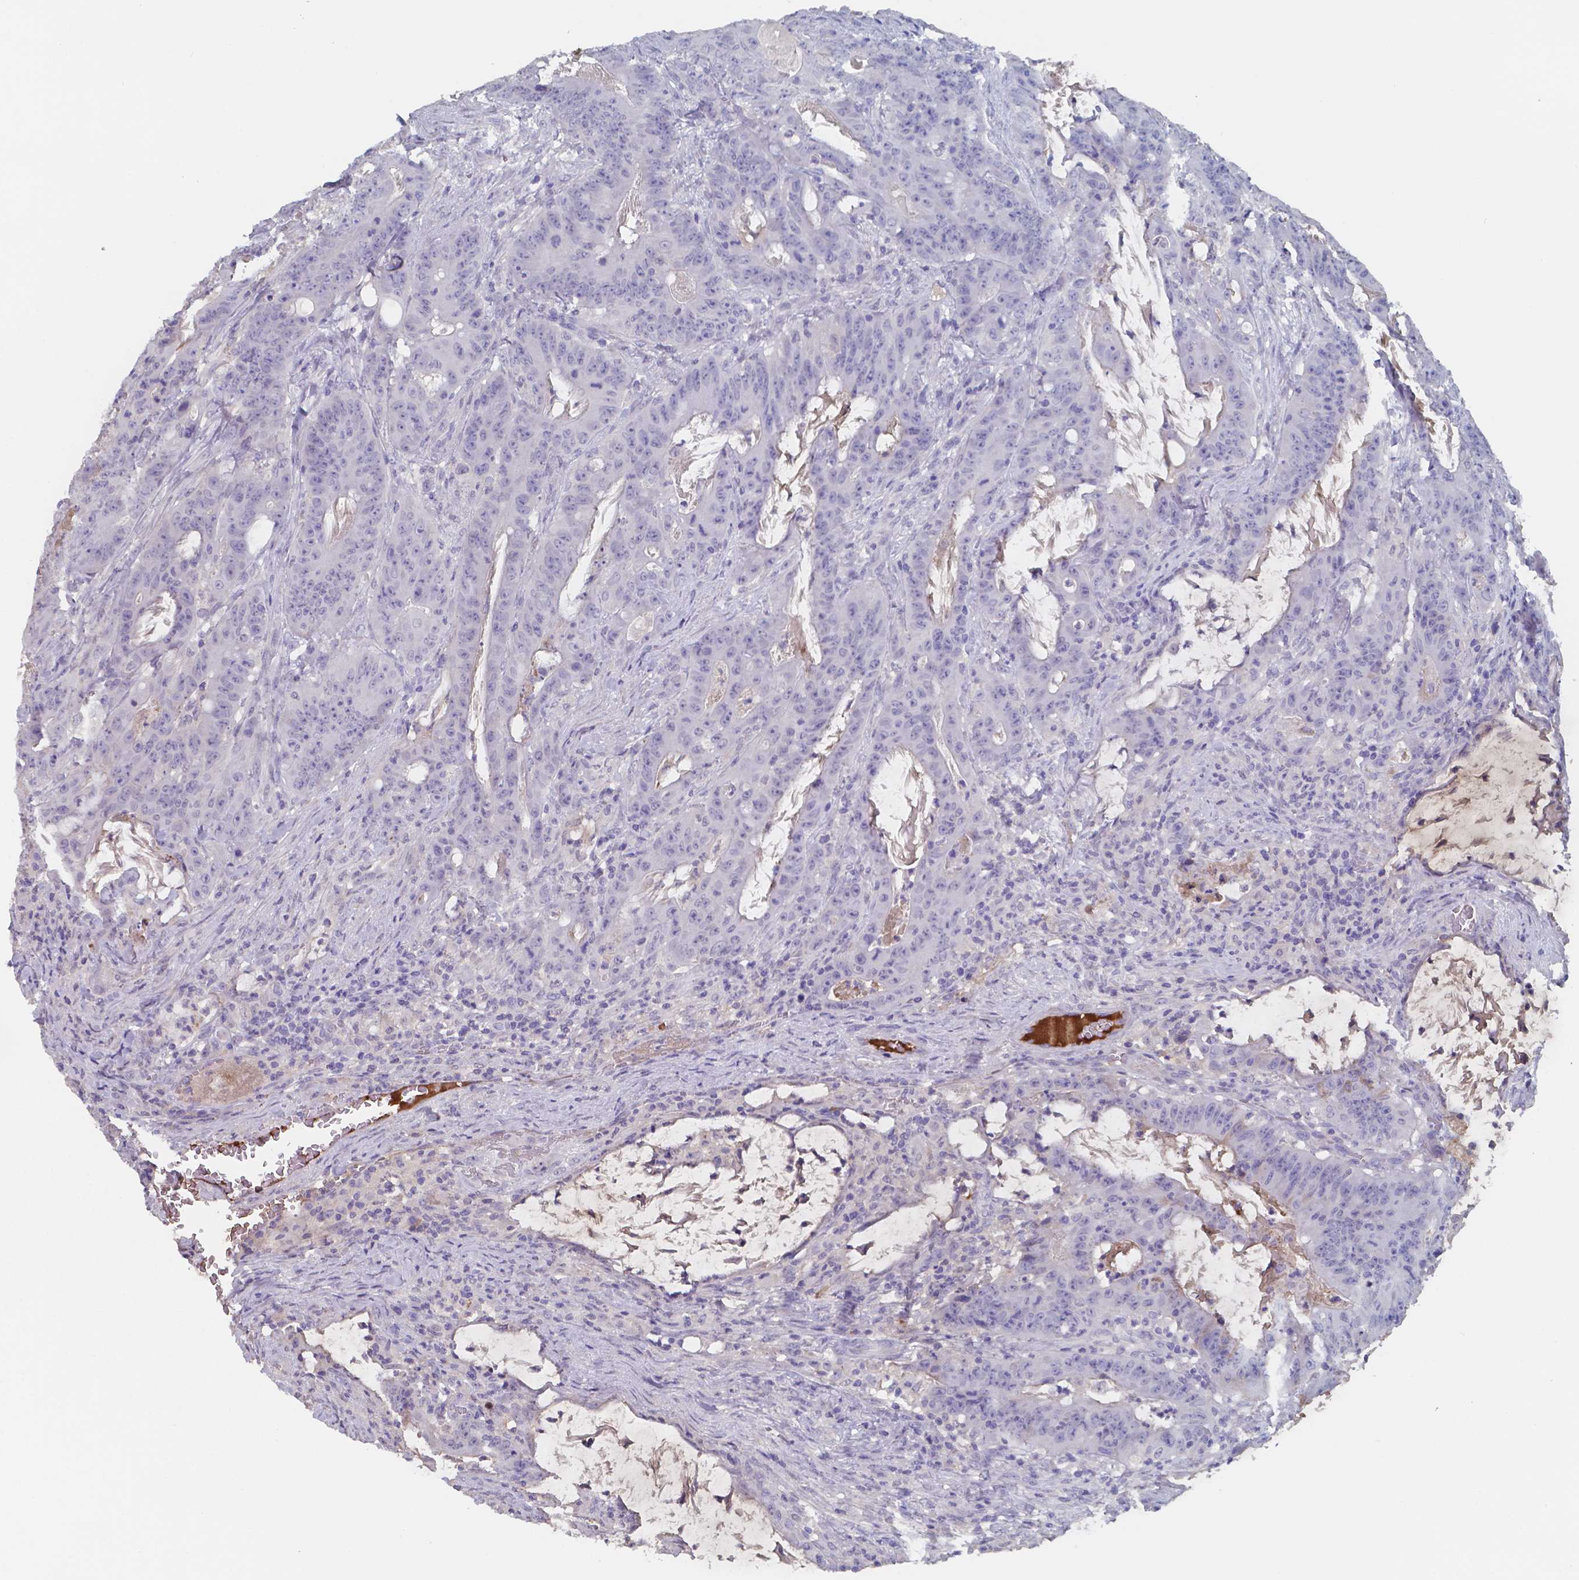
{"staining": {"intensity": "negative", "quantity": "none", "location": "none"}, "tissue": "colorectal cancer", "cell_type": "Tumor cells", "image_type": "cancer", "snomed": [{"axis": "morphology", "description": "Adenocarcinoma, NOS"}, {"axis": "topography", "description": "Colon"}], "caption": "Colorectal cancer was stained to show a protein in brown. There is no significant staining in tumor cells.", "gene": "BTBD17", "patient": {"sex": "male", "age": 33}}